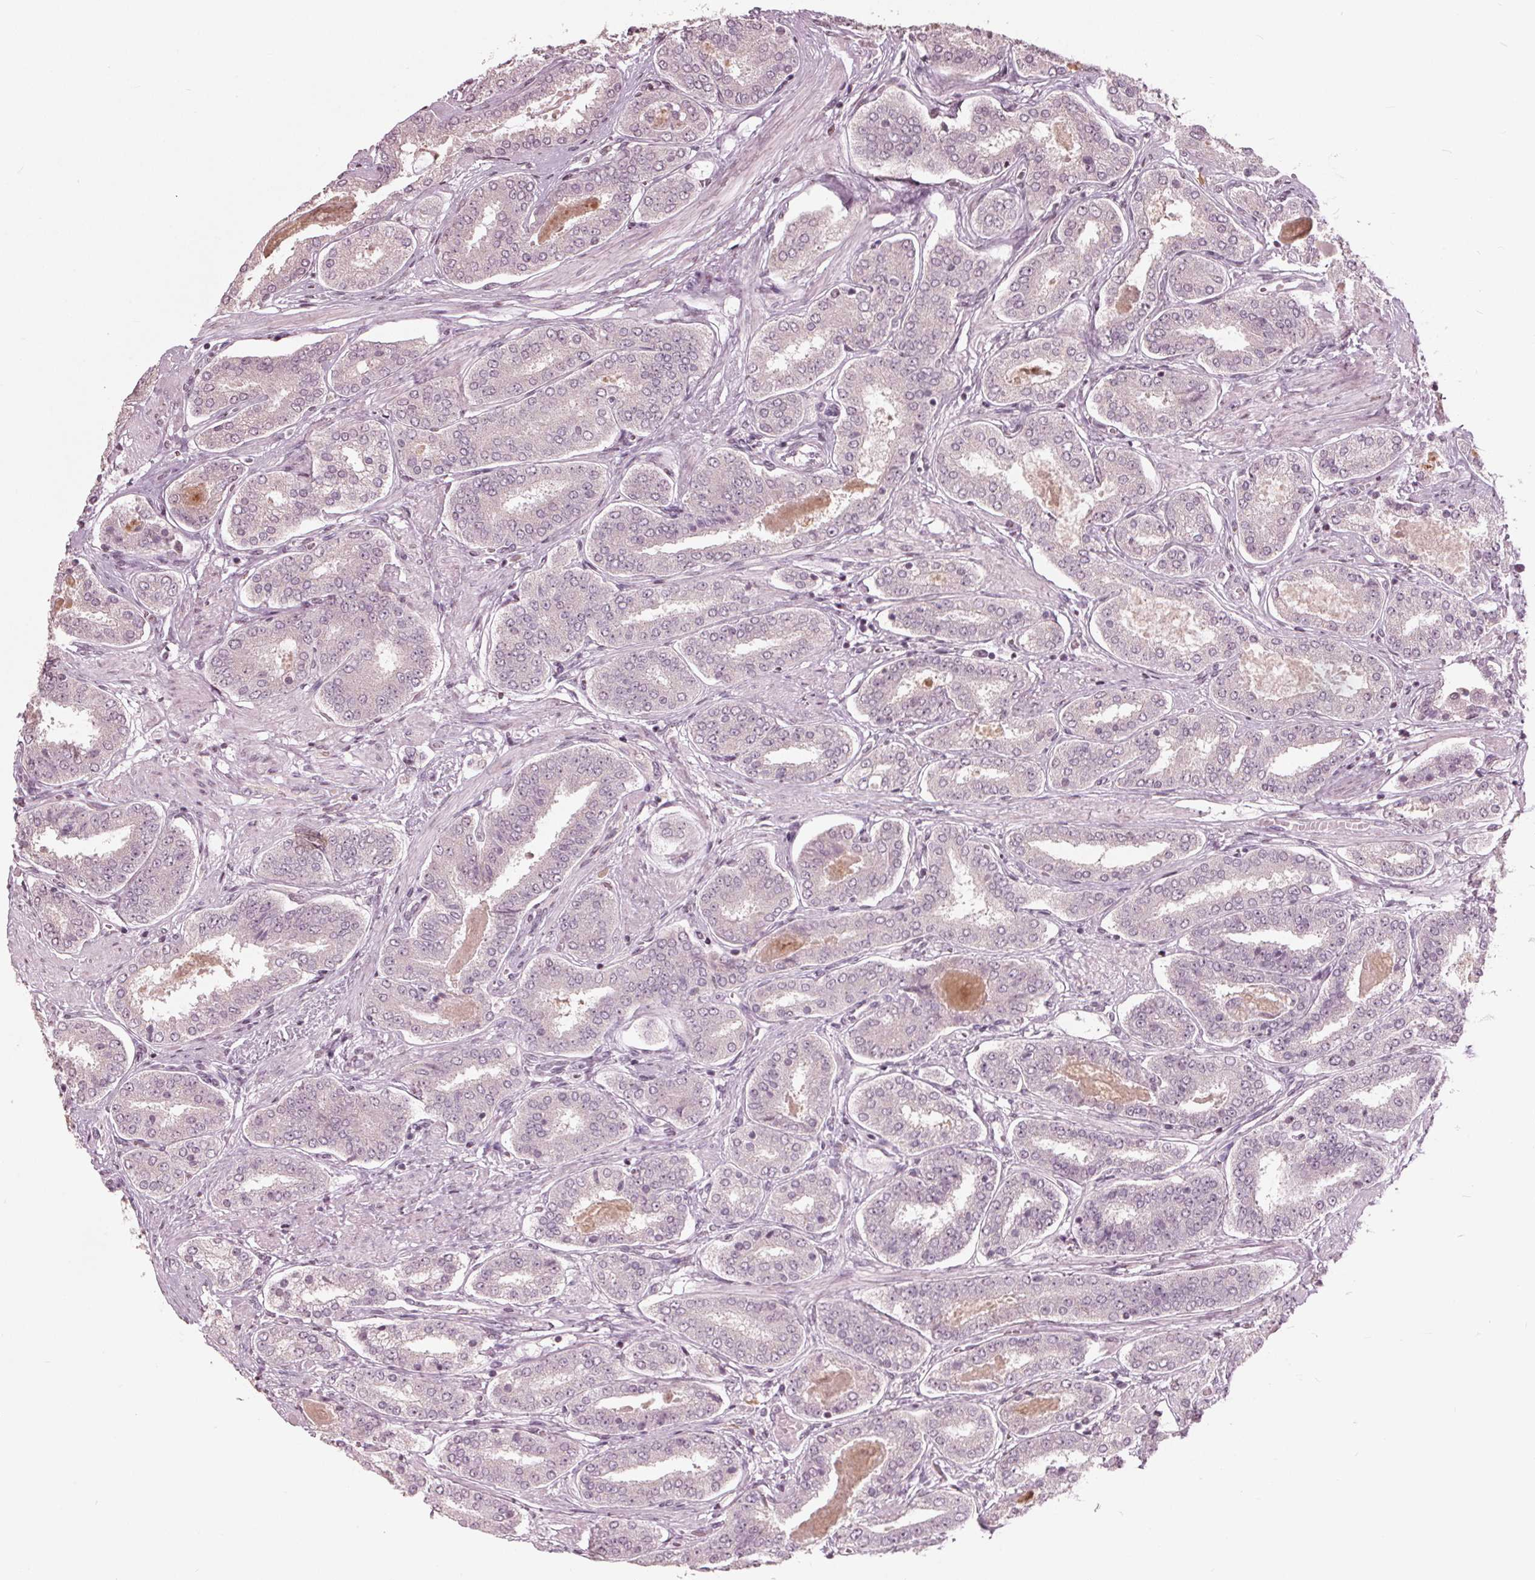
{"staining": {"intensity": "negative", "quantity": "none", "location": "none"}, "tissue": "prostate cancer", "cell_type": "Tumor cells", "image_type": "cancer", "snomed": [{"axis": "morphology", "description": "Adenocarcinoma, High grade"}, {"axis": "topography", "description": "Prostate"}], "caption": "High power microscopy histopathology image of an immunohistochemistry image of high-grade adenocarcinoma (prostate), revealing no significant staining in tumor cells.", "gene": "CXCL16", "patient": {"sex": "male", "age": 63}}